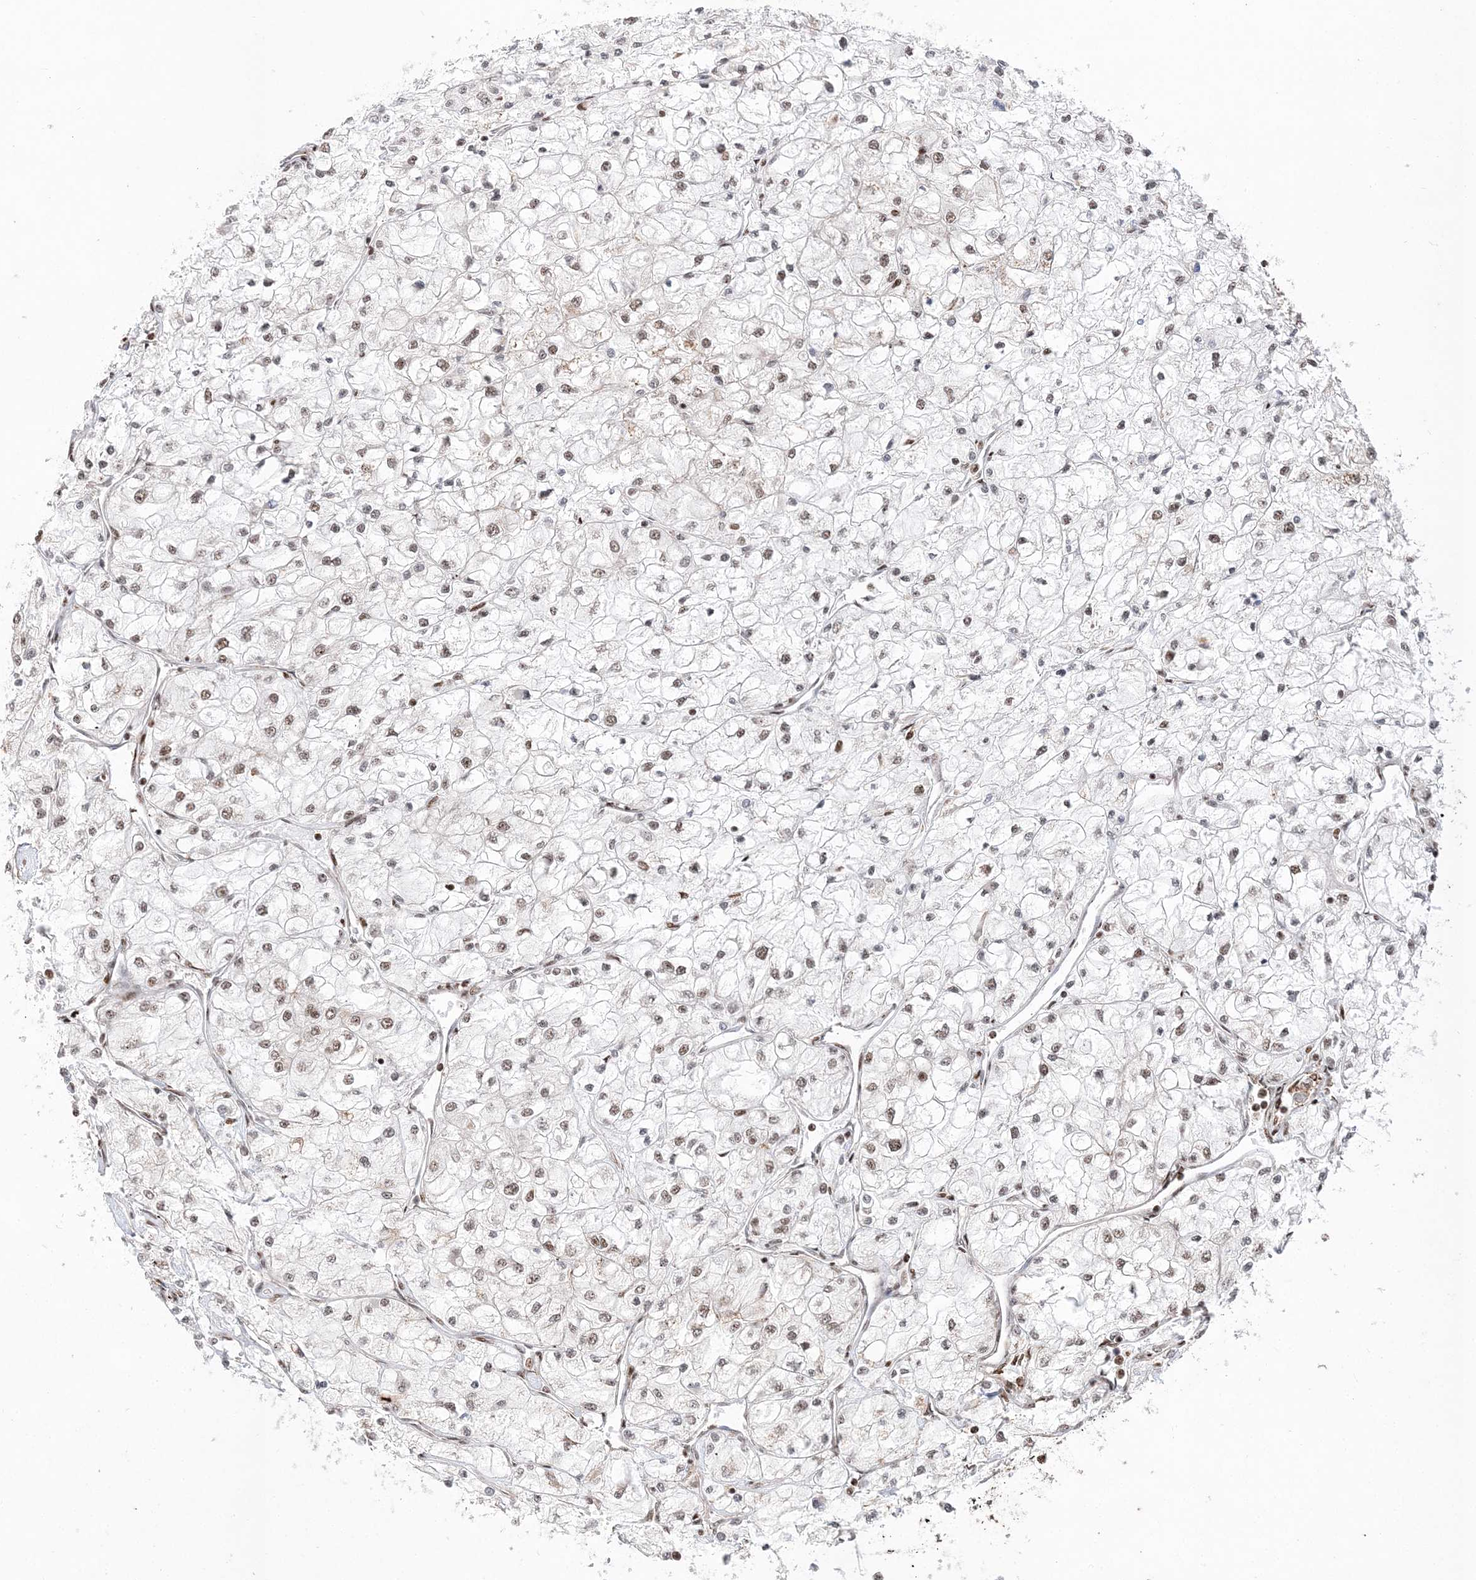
{"staining": {"intensity": "moderate", "quantity": ">75%", "location": "nuclear"}, "tissue": "renal cancer", "cell_type": "Tumor cells", "image_type": "cancer", "snomed": [{"axis": "morphology", "description": "Adenocarcinoma, NOS"}, {"axis": "topography", "description": "Kidney"}], "caption": "Protein analysis of renal cancer (adenocarcinoma) tissue displays moderate nuclear positivity in approximately >75% of tumor cells.", "gene": "RBM17", "patient": {"sex": "male", "age": 80}}